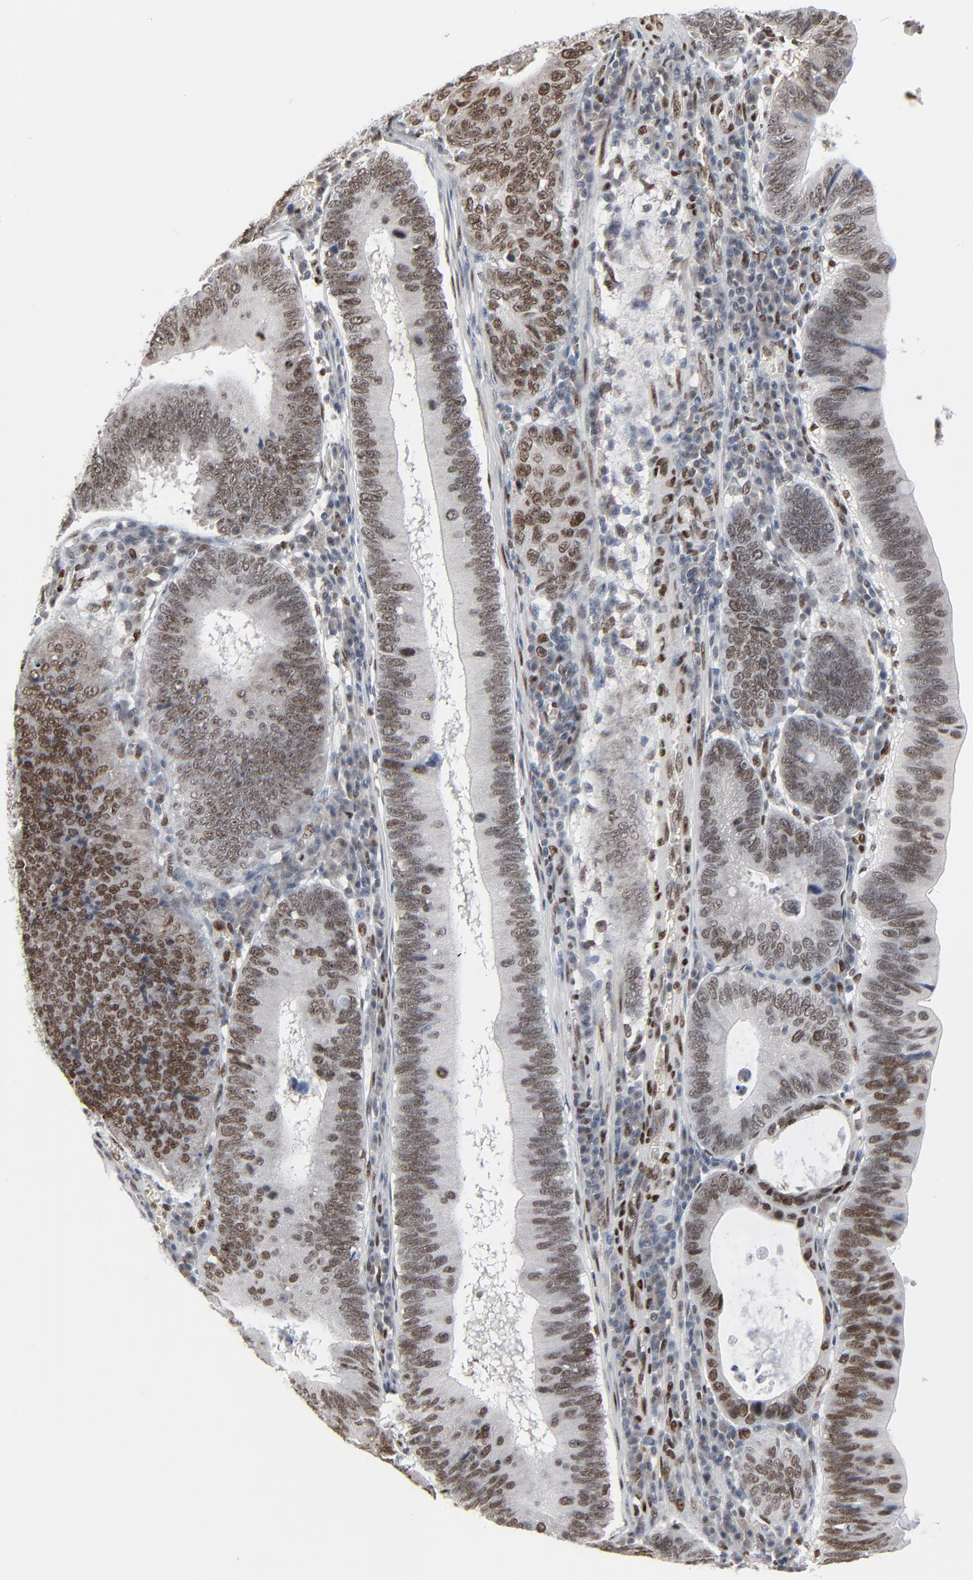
{"staining": {"intensity": "strong", "quantity": ">75%", "location": "nuclear"}, "tissue": "stomach cancer", "cell_type": "Tumor cells", "image_type": "cancer", "snomed": [{"axis": "morphology", "description": "Adenocarcinoma, NOS"}, {"axis": "topography", "description": "Stomach"}], "caption": "Immunohistochemical staining of human stomach cancer reveals high levels of strong nuclear protein positivity in about >75% of tumor cells.", "gene": "CUX1", "patient": {"sex": "male", "age": 59}}